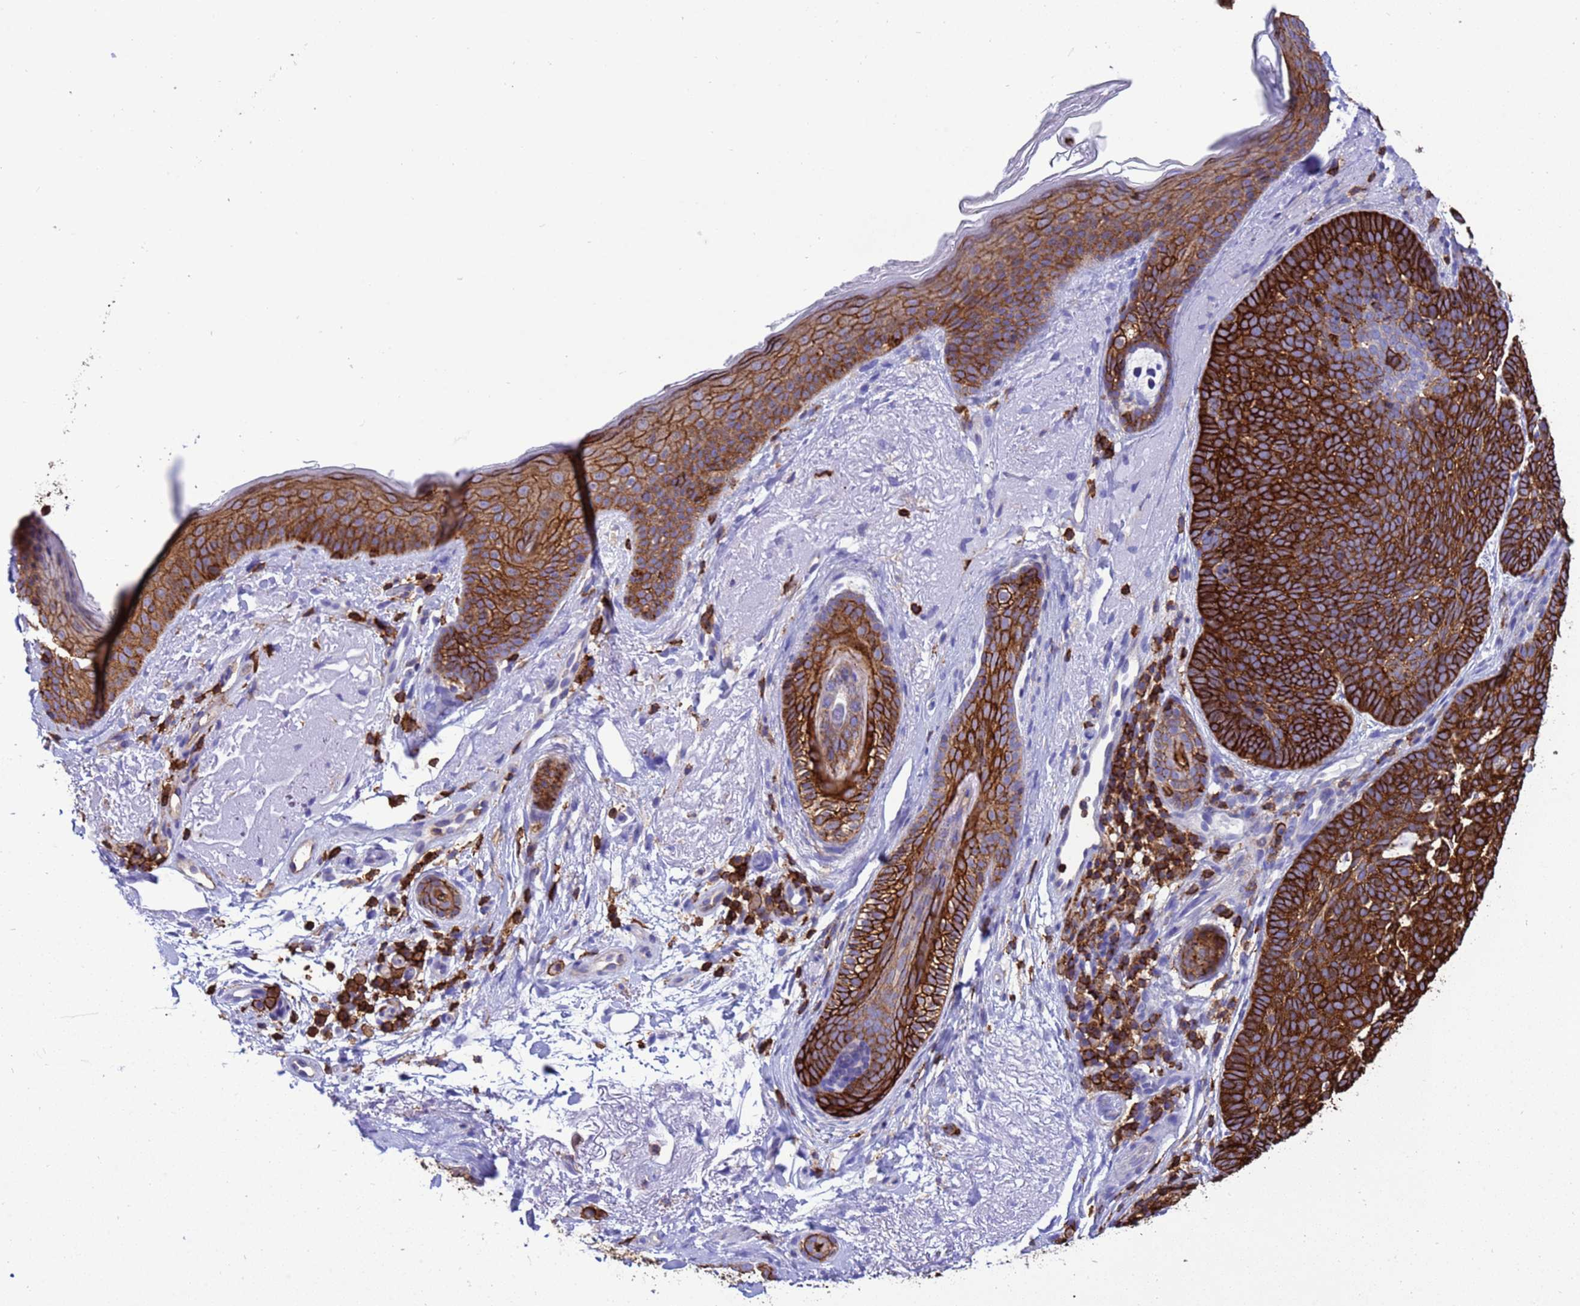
{"staining": {"intensity": "strong", "quantity": ">75%", "location": "cytoplasmic/membranous"}, "tissue": "skin cancer", "cell_type": "Tumor cells", "image_type": "cancer", "snomed": [{"axis": "morphology", "description": "Basal cell carcinoma"}, {"axis": "topography", "description": "Skin"}], "caption": "There is high levels of strong cytoplasmic/membranous staining in tumor cells of skin basal cell carcinoma, as demonstrated by immunohistochemical staining (brown color).", "gene": "EZR", "patient": {"sex": "female", "age": 77}}